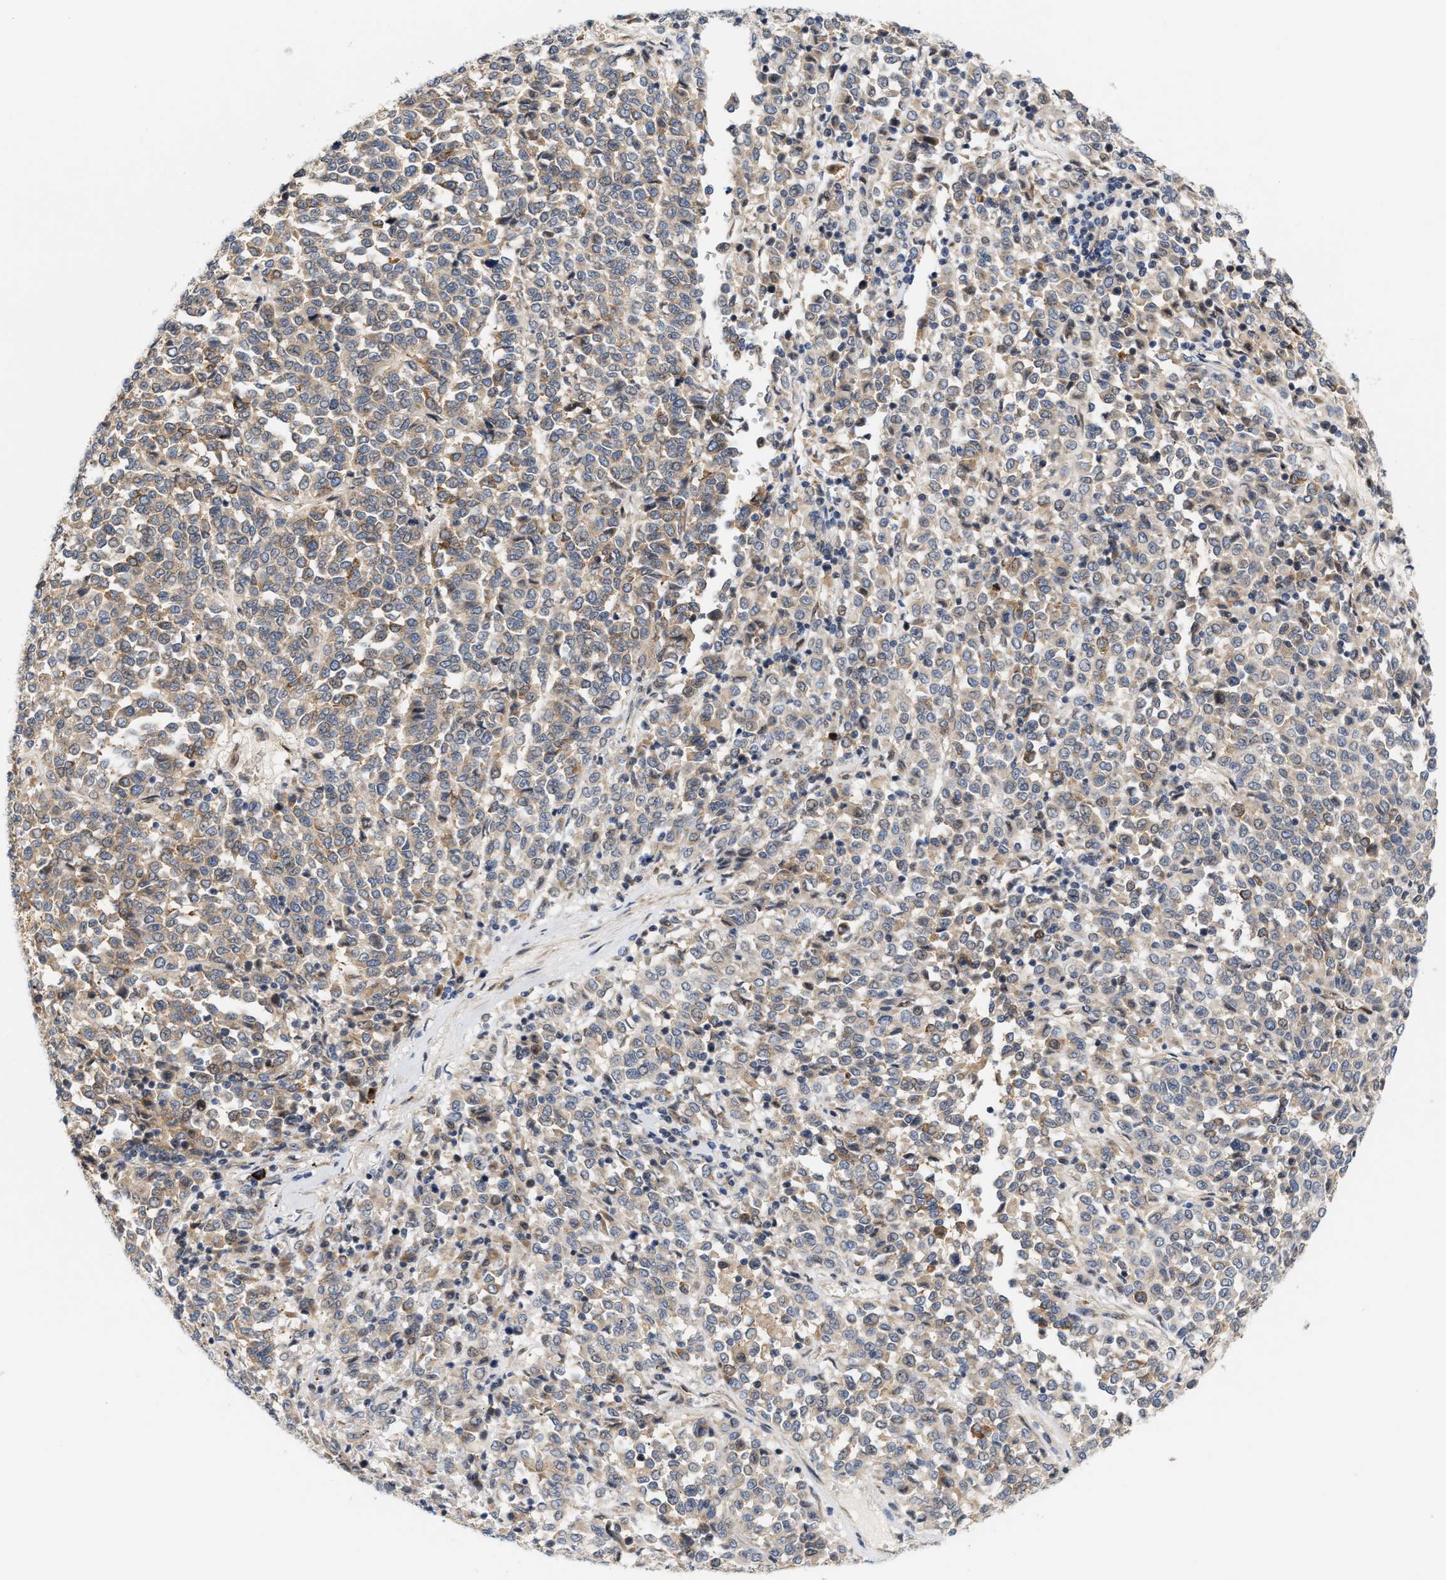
{"staining": {"intensity": "weak", "quantity": ">75%", "location": "cytoplasmic/membranous"}, "tissue": "melanoma", "cell_type": "Tumor cells", "image_type": "cancer", "snomed": [{"axis": "morphology", "description": "Malignant melanoma, Metastatic site"}, {"axis": "topography", "description": "Pancreas"}], "caption": "Protein expression analysis of melanoma shows weak cytoplasmic/membranous staining in approximately >75% of tumor cells.", "gene": "TCF4", "patient": {"sex": "female", "age": 30}}